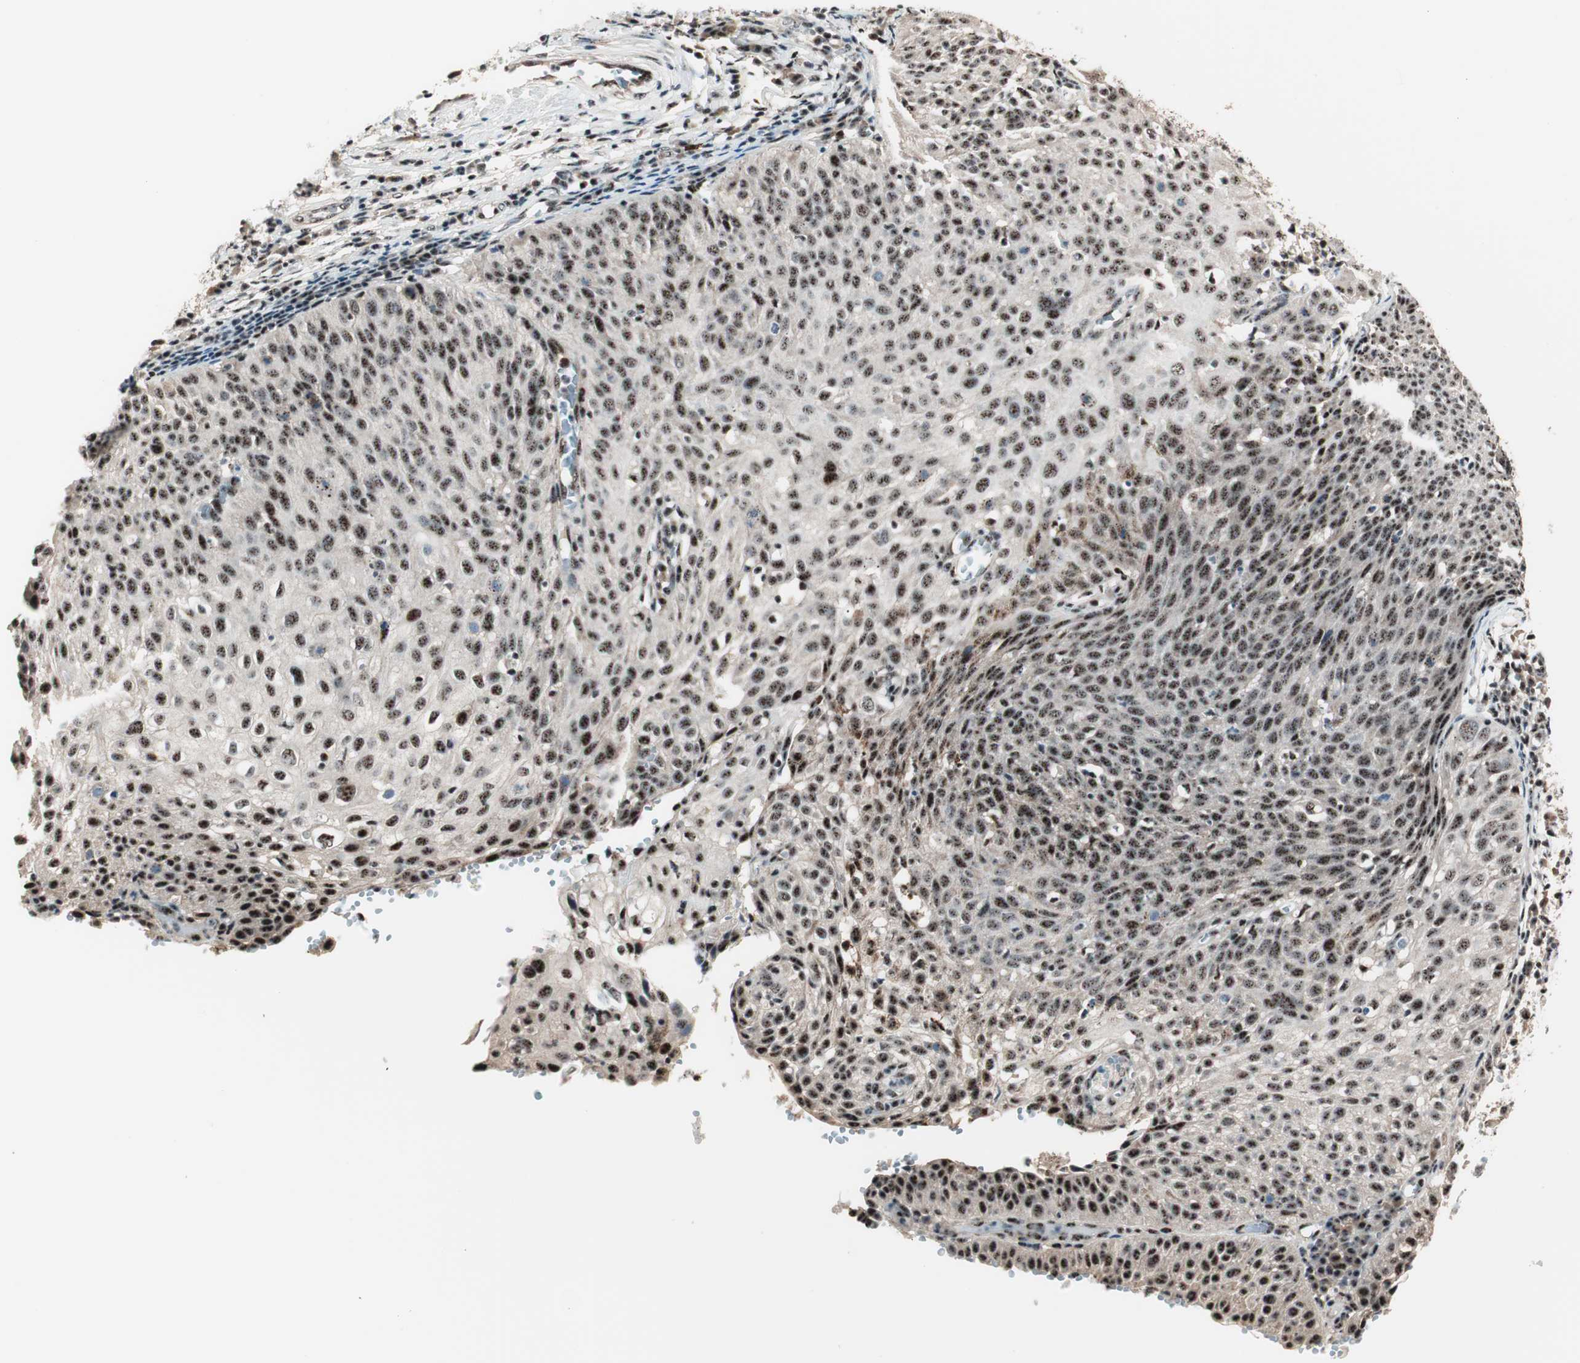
{"staining": {"intensity": "strong", "quantity": ">75%", "location": "nuclear"}, "tissue": "cervical cancer", "cell_type": "Tumor cells", "image_type": "cancer", "snomed": [{"axis": "morphology", "description": "Squamous cell carcinoma, NOS"}, {"axis": "topography", "description": "Cervix"}], "caption": "Cervical cancer stained for a protein (brown) exhibits strong nuclear positive expression in approximately >75% of tumor cells.", "gene": "NR5A2", "patient": {"sex": "female", "age": 38}}